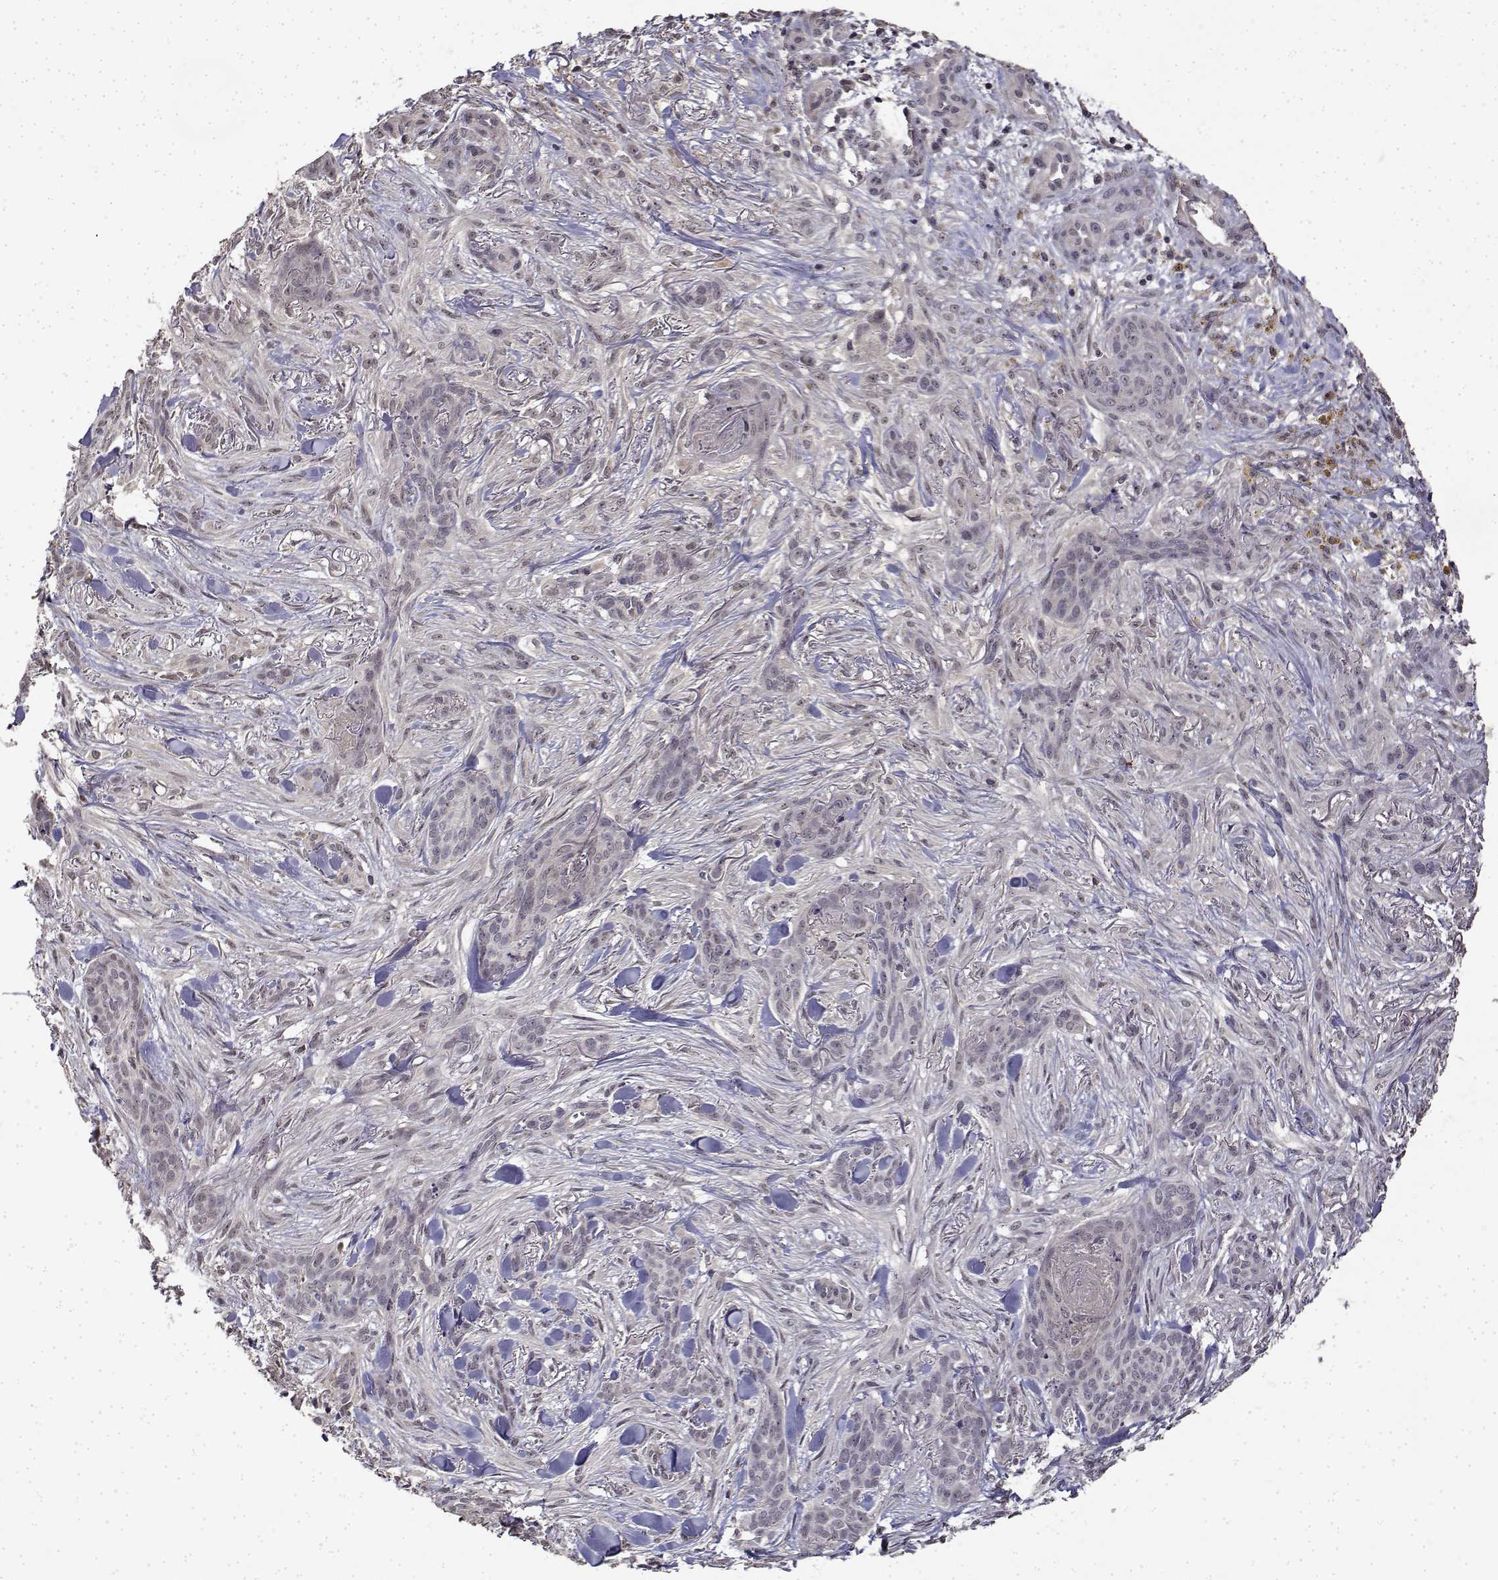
{"staining": {"intensity": "negative", "quantity": "none", "location": "none"}, "tissue": "skin cancer", "cell_type": "Tumor cells", "image_type": "cancer", "snomed": [{"axis": "morphology", "description": "Basal cell carcinoma"}, {"axis": "topography", "description": "Skin"}], "caption": "Photomicrograph shows no protein expression in tumor cells of basal cell carcinoma (skin) tissue. (DAB (3,3'-diaminobenzidine) immunohistochemistry with hematoxylin counter stain).", "gene": "BDNF", "patient": {"sex": "female", "age": 61}}